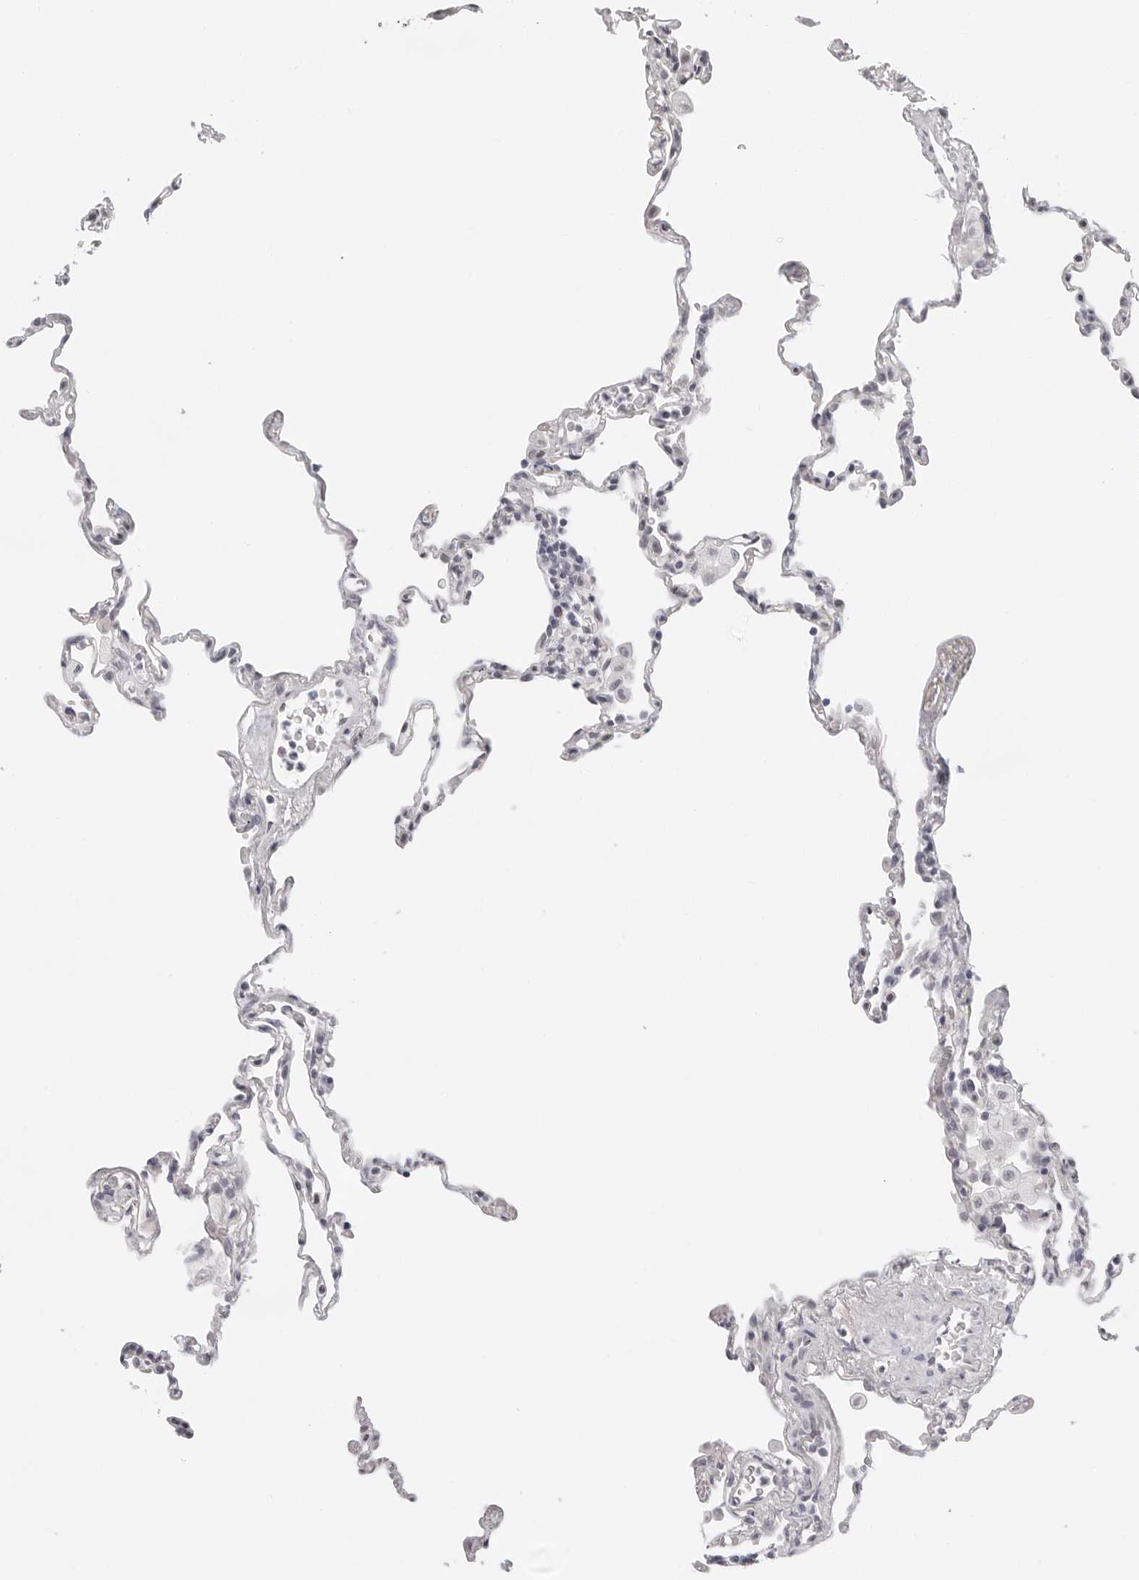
{"staining": {"intensity": "negative", "quantity": "none", "location": "none"}, "tissue": "lung", "cell_type": "Alveolar cells", "image_type": "normal", "snomed": [{"axis": "morphology", "description": "Normal tissue, NOS"}, {"axis": "topography", "description": "Lung"}], "caption": "DAB immunohistochemical staining of unremarkable human lung shows no significant expression in alveolar cells.", "gene": "ITGB3BP", "patient": {"sex": "male", "age": 59}}